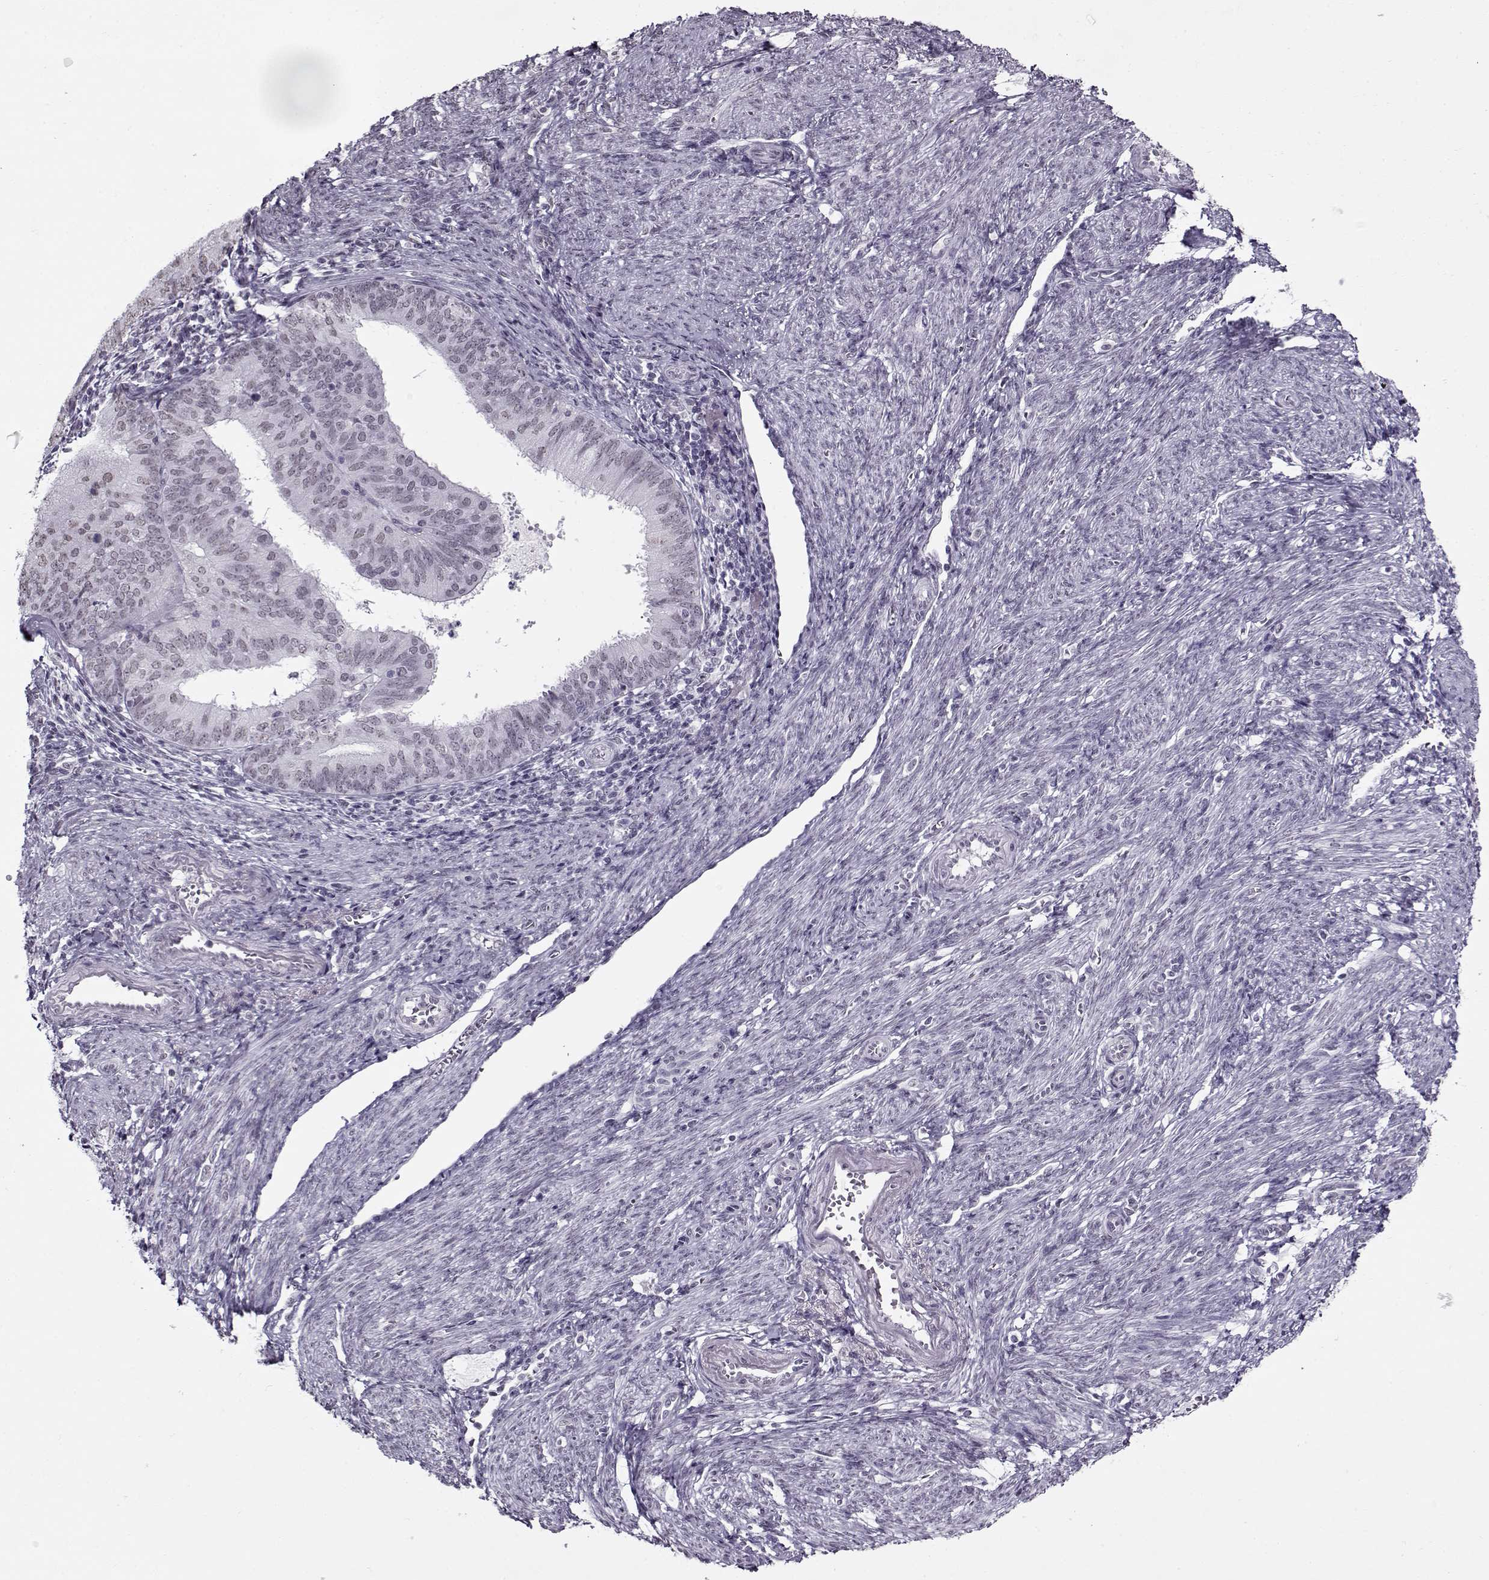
{"staining": {"intensity": "negative", "quantity": "none", "location": "none"}, "tissue": "endometrial cancer", "cell_type": "Tumor cells", "image_type": "cancer", "snomed": [{"axis": "morphology", "description": "Adenocarcinoma, NOS"}, {"axis": "topography", "description": "Endometrium"}], "caption": "Immunohistochemistry of adenocarcinoma (endometrial) shows no staining in tumor cells. Brightfield microscopy of IHC stained with DAB (3,3'-diaminobenzidine) (brown) and hematoxylin (blue), captured at high magnification.", "gene": "PRMT8", "patient": {"sex": "female", "age": 57}}